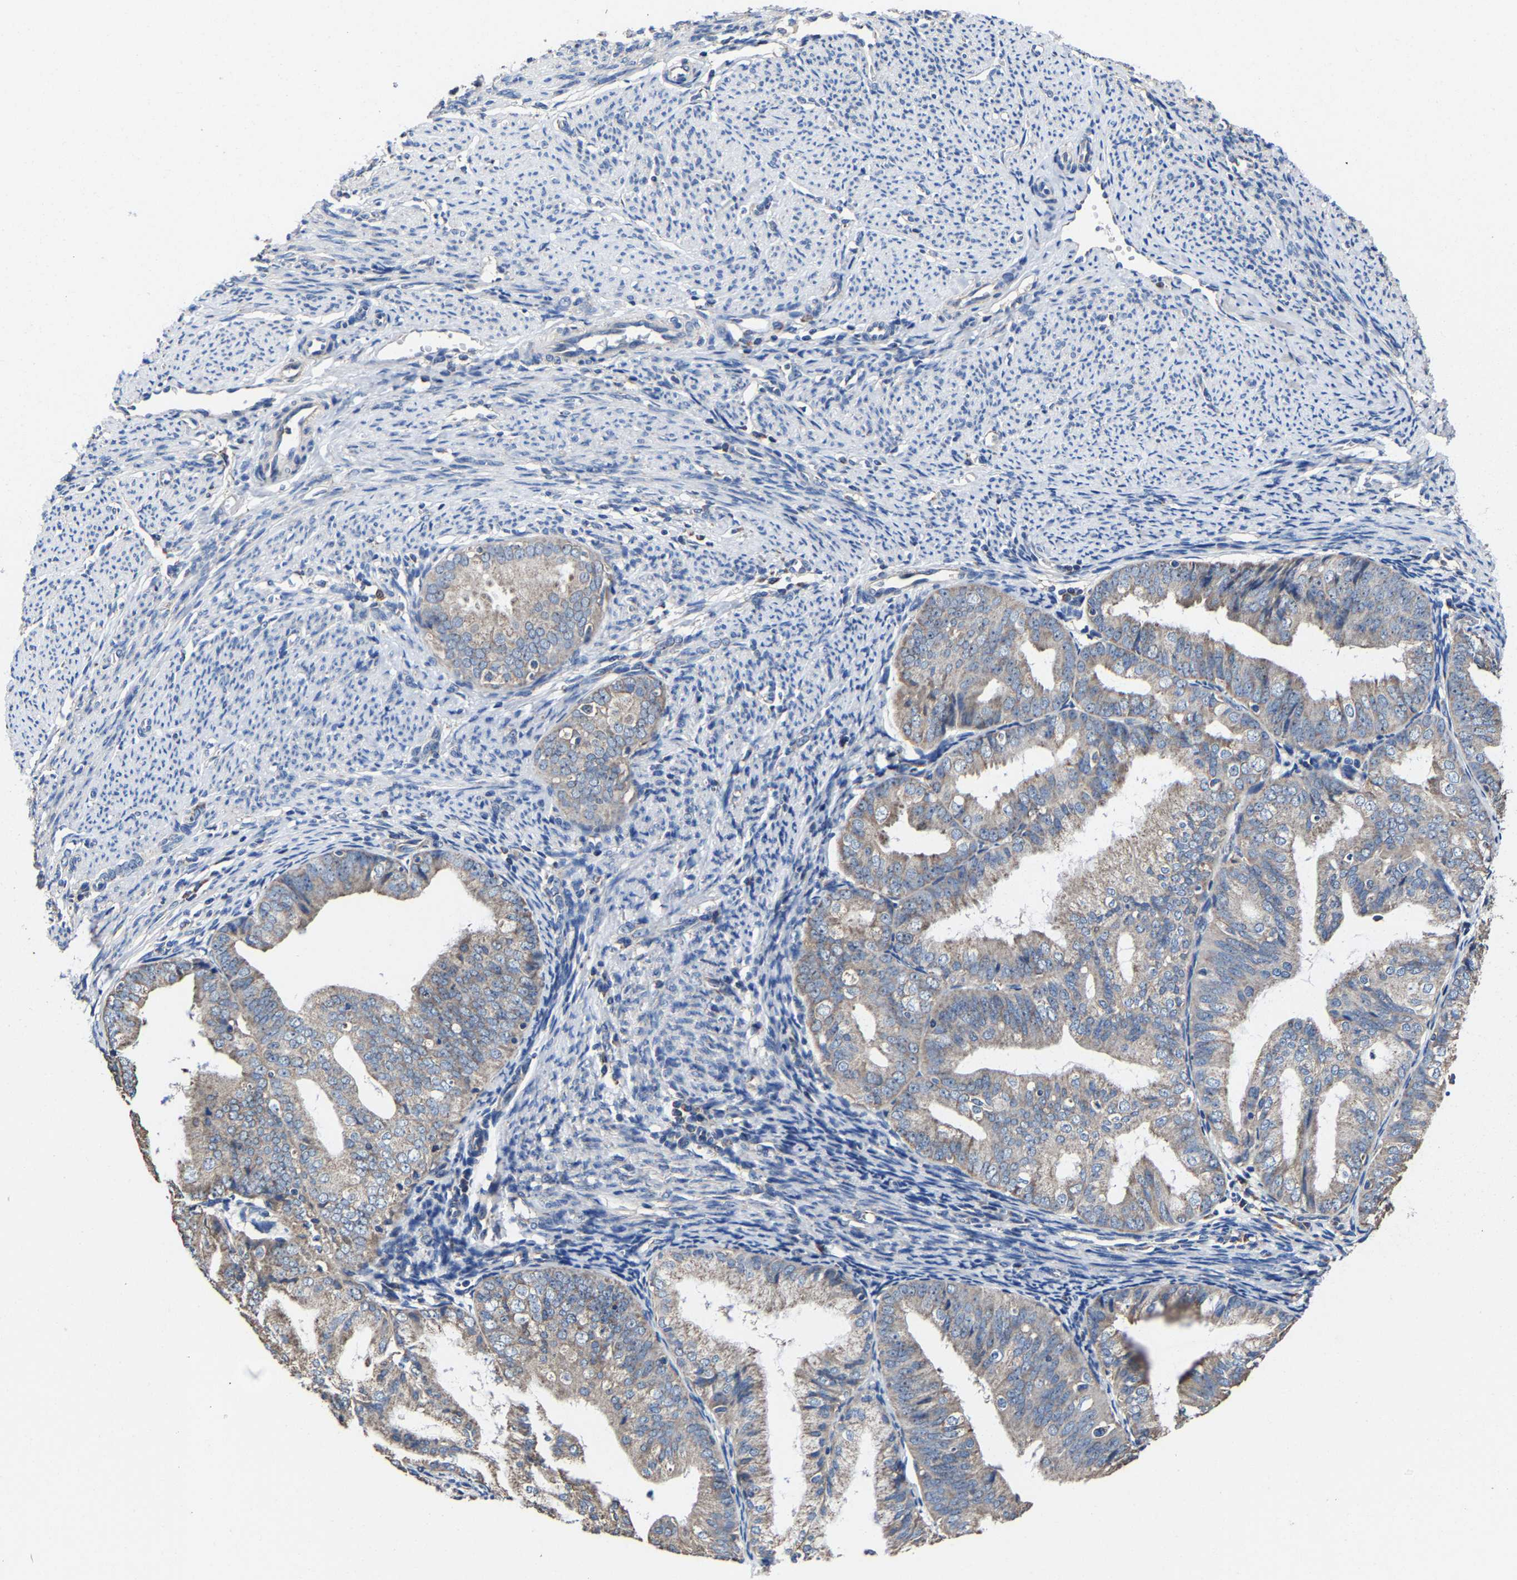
{"staining": {"intensity": "weak", "quantity": "<25%", "location": "cytoplasmic/membranous"}, "tissue": "endometrial cancer", "cell_type": "Tumor cells", "image_type": "cancer", "snomed": [{"axis": "morphology", "description": "Adenocarcinoma, NOS"}, {"axis": "topography", "description": "Endometrium"}], "caption": "Tumor cells show no significant positivity in endometrial cancer (adenocarcinoma). (Immunohistochemistry (ihc), brightfield microscopy, high magnification).", "gene": "ZCCHC7", "patient": {"sex": "female", "age": 63}}